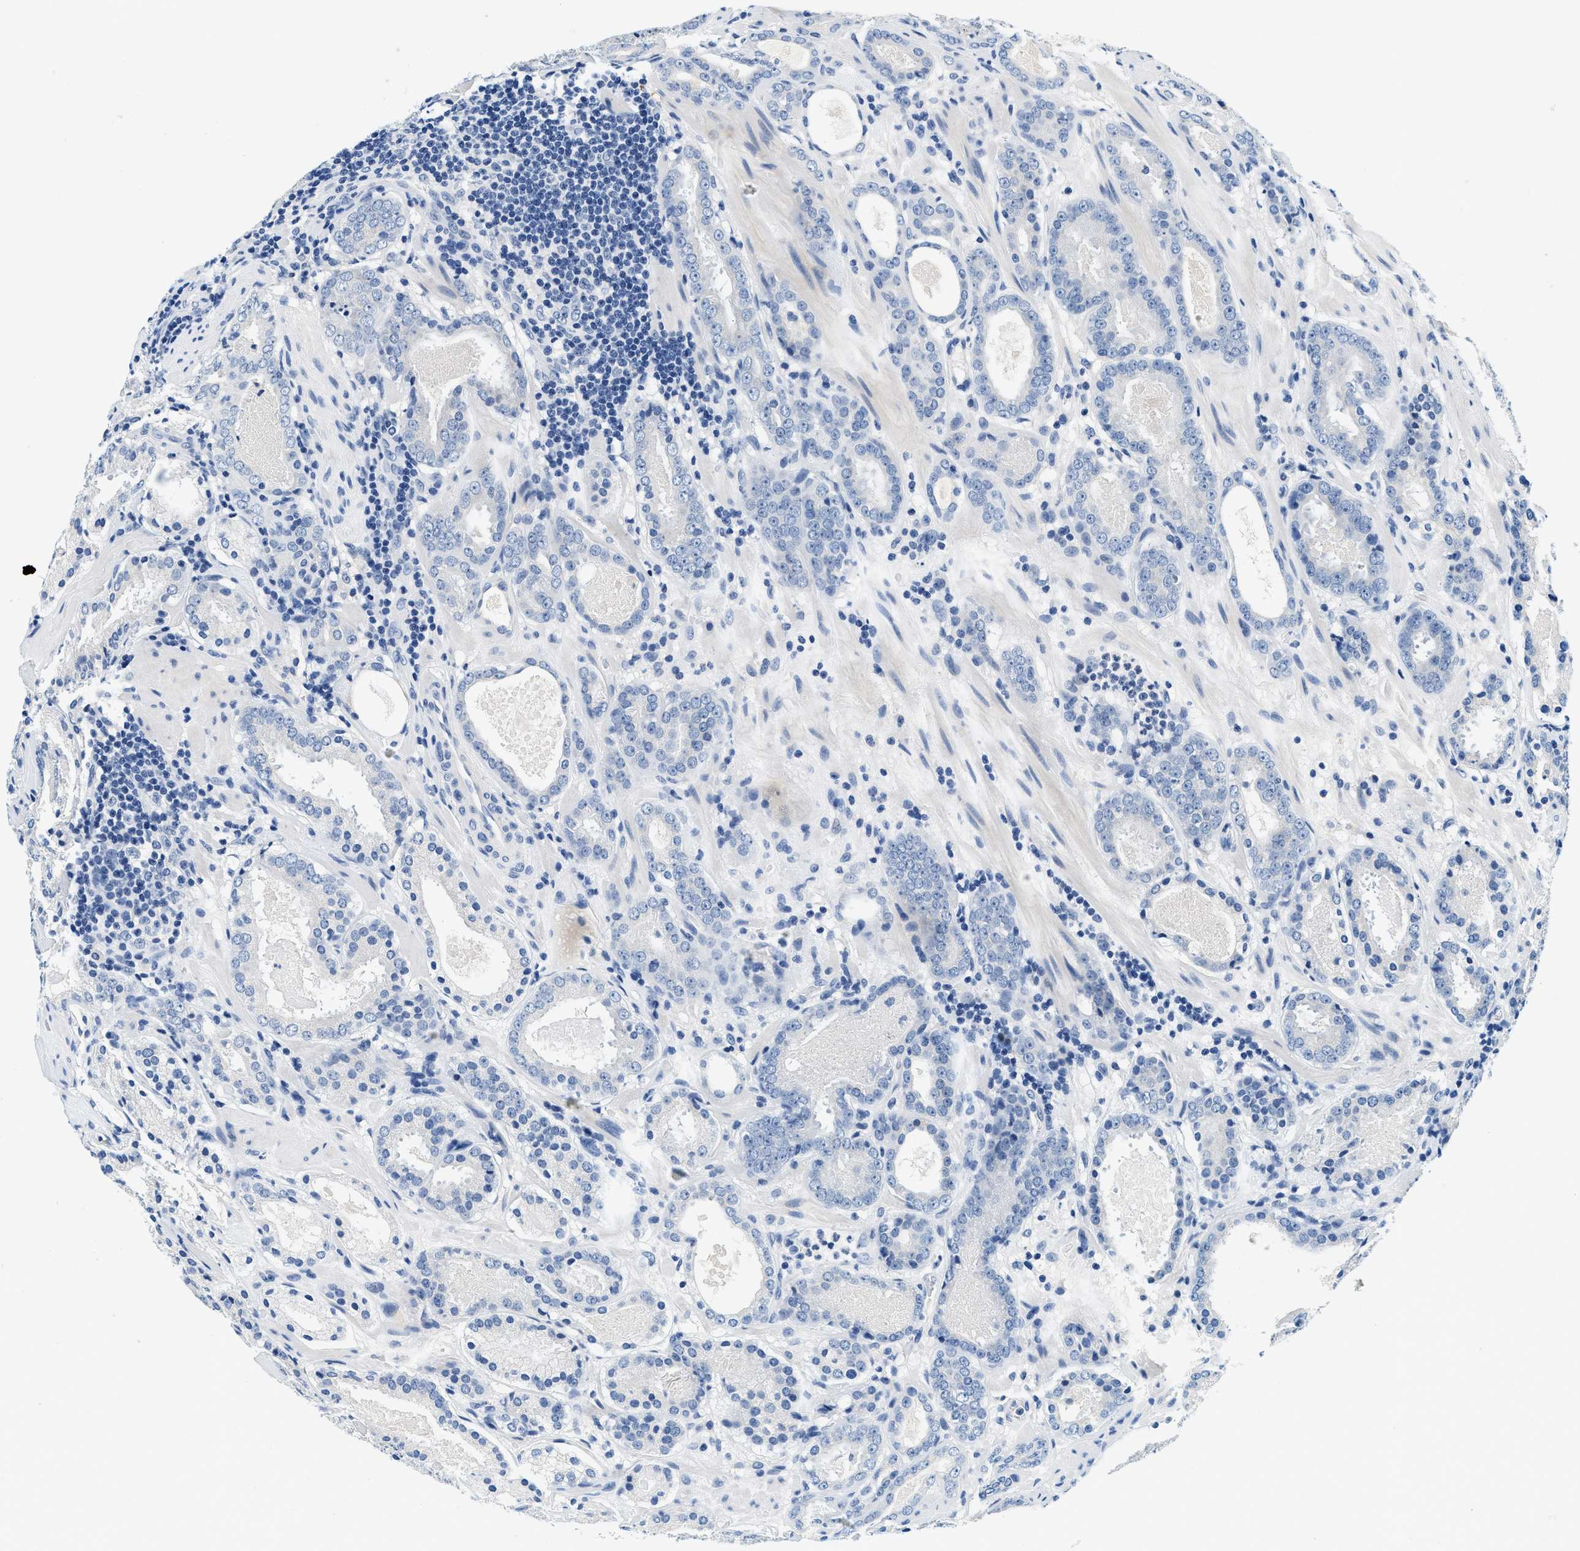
{"staining": {"intensity": "negative", "quantity": "none", "location": "none"}, "tissue": "prostate cancer", "cell_type": "Tumor cells", "image_type": "cancer", "snomed": [{"axis": "morphology", "description": "Adenocarcinoma, Low grade"}, {"axis": "topography", "description": "Prostate"}], "caption": "The micrograph displays no significant staining in tumor cells of prostate adenocarcinoma (low-grade). Nuclei are stained in blue.", "gene": "GSTM3", "patient": {"sex": "male", "age": 69}}